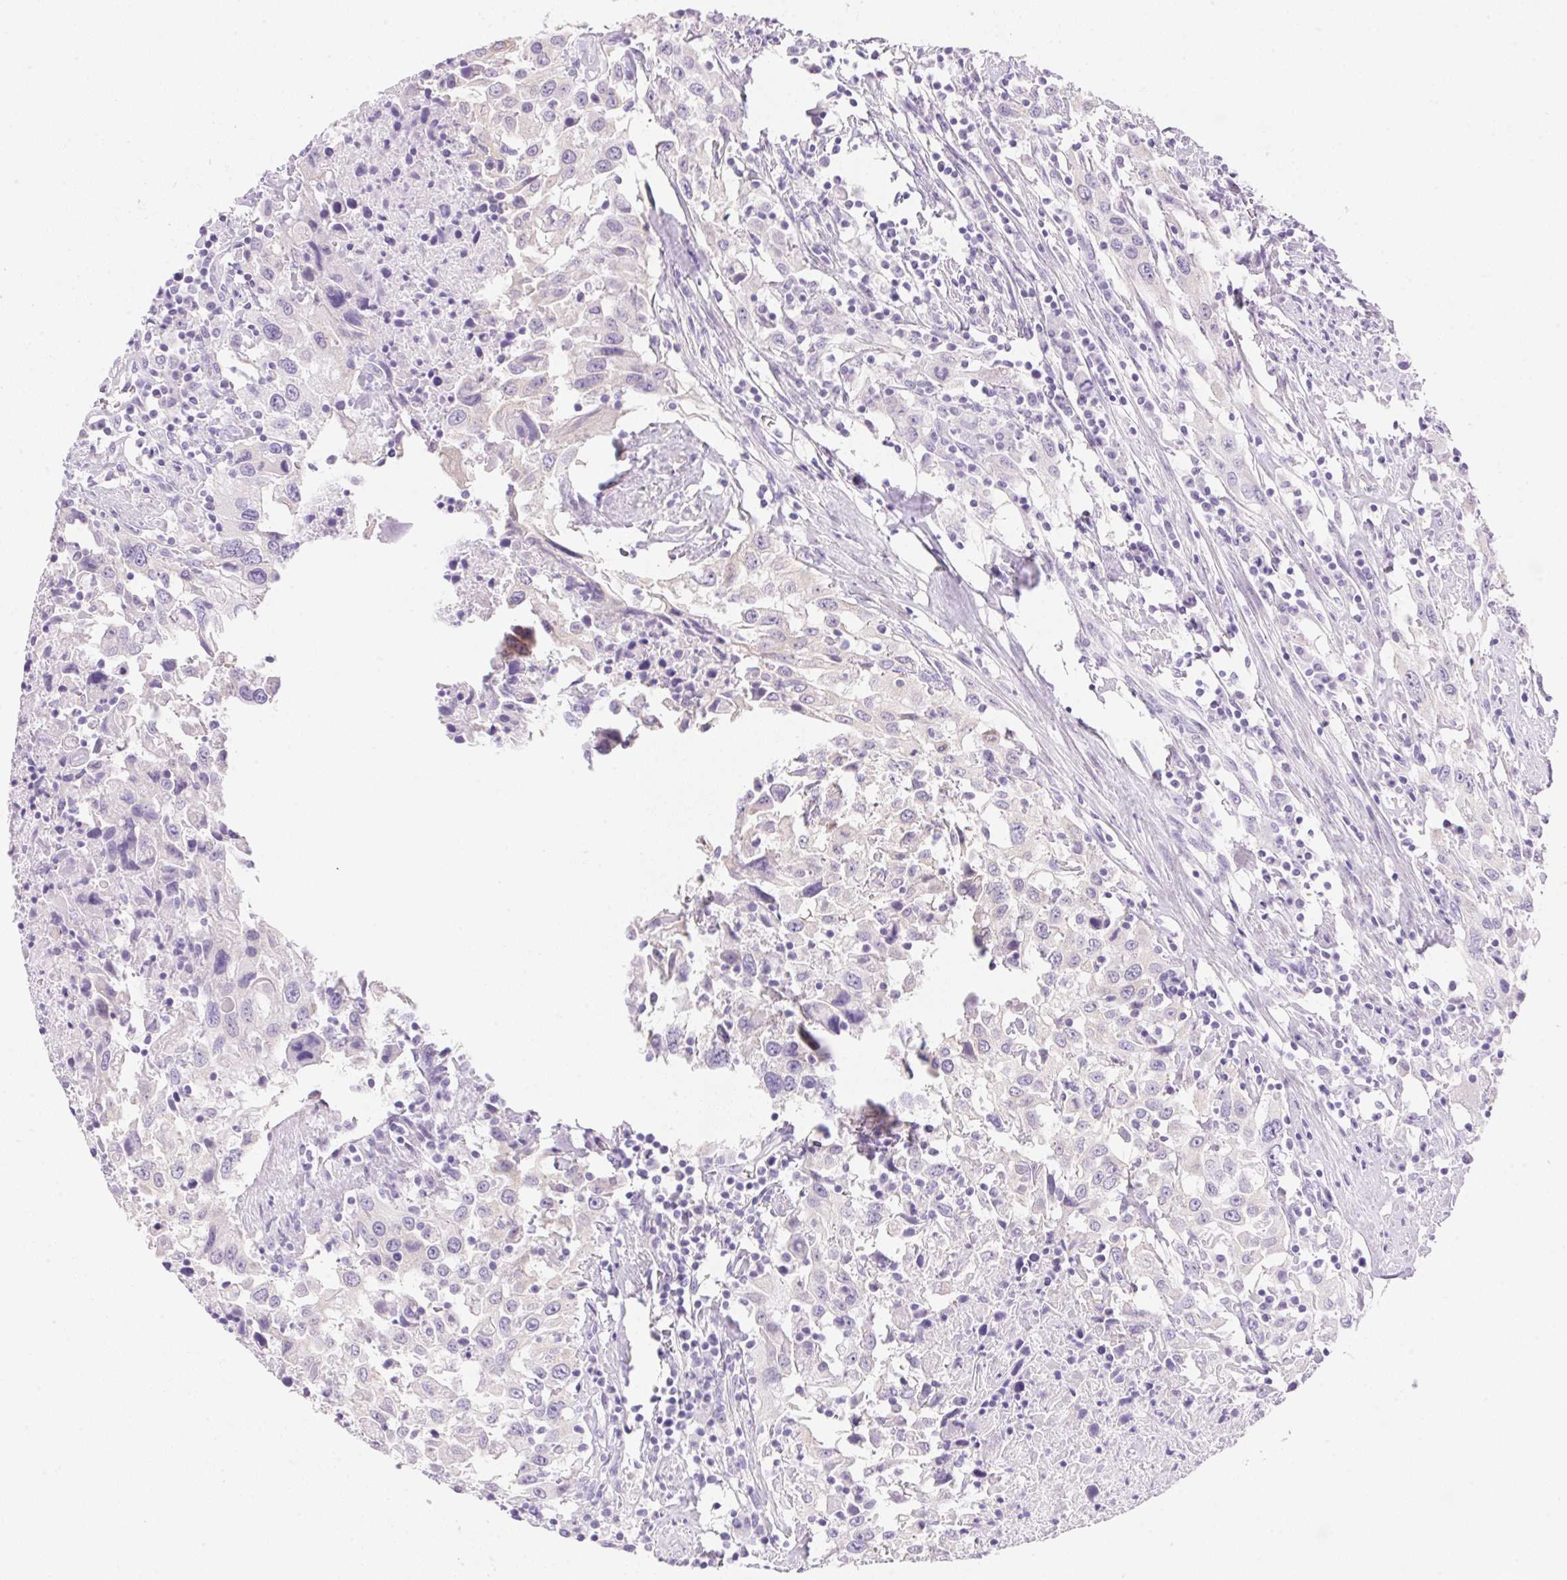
{"staining": {"intensity": "negative", "quantity": "none", "location": "none"}, "tissue": "urothelial cancer", "cell_type": "Tumor cells", "image_type": "cancer", "snomed": [{"axis": "morphology", "description": "Urothelial carcinoma, High grade"}, {"axis": "topography", "description": "Urinary bladder"}], "caption": "An immunohistochemistry (IHC) photomicrograph of urothelial cancer is shown. There is no staining in tumor cells of urothelial cancer.", "gene": "DHCR24", "patient": {"sex": "male", "age": 61}}